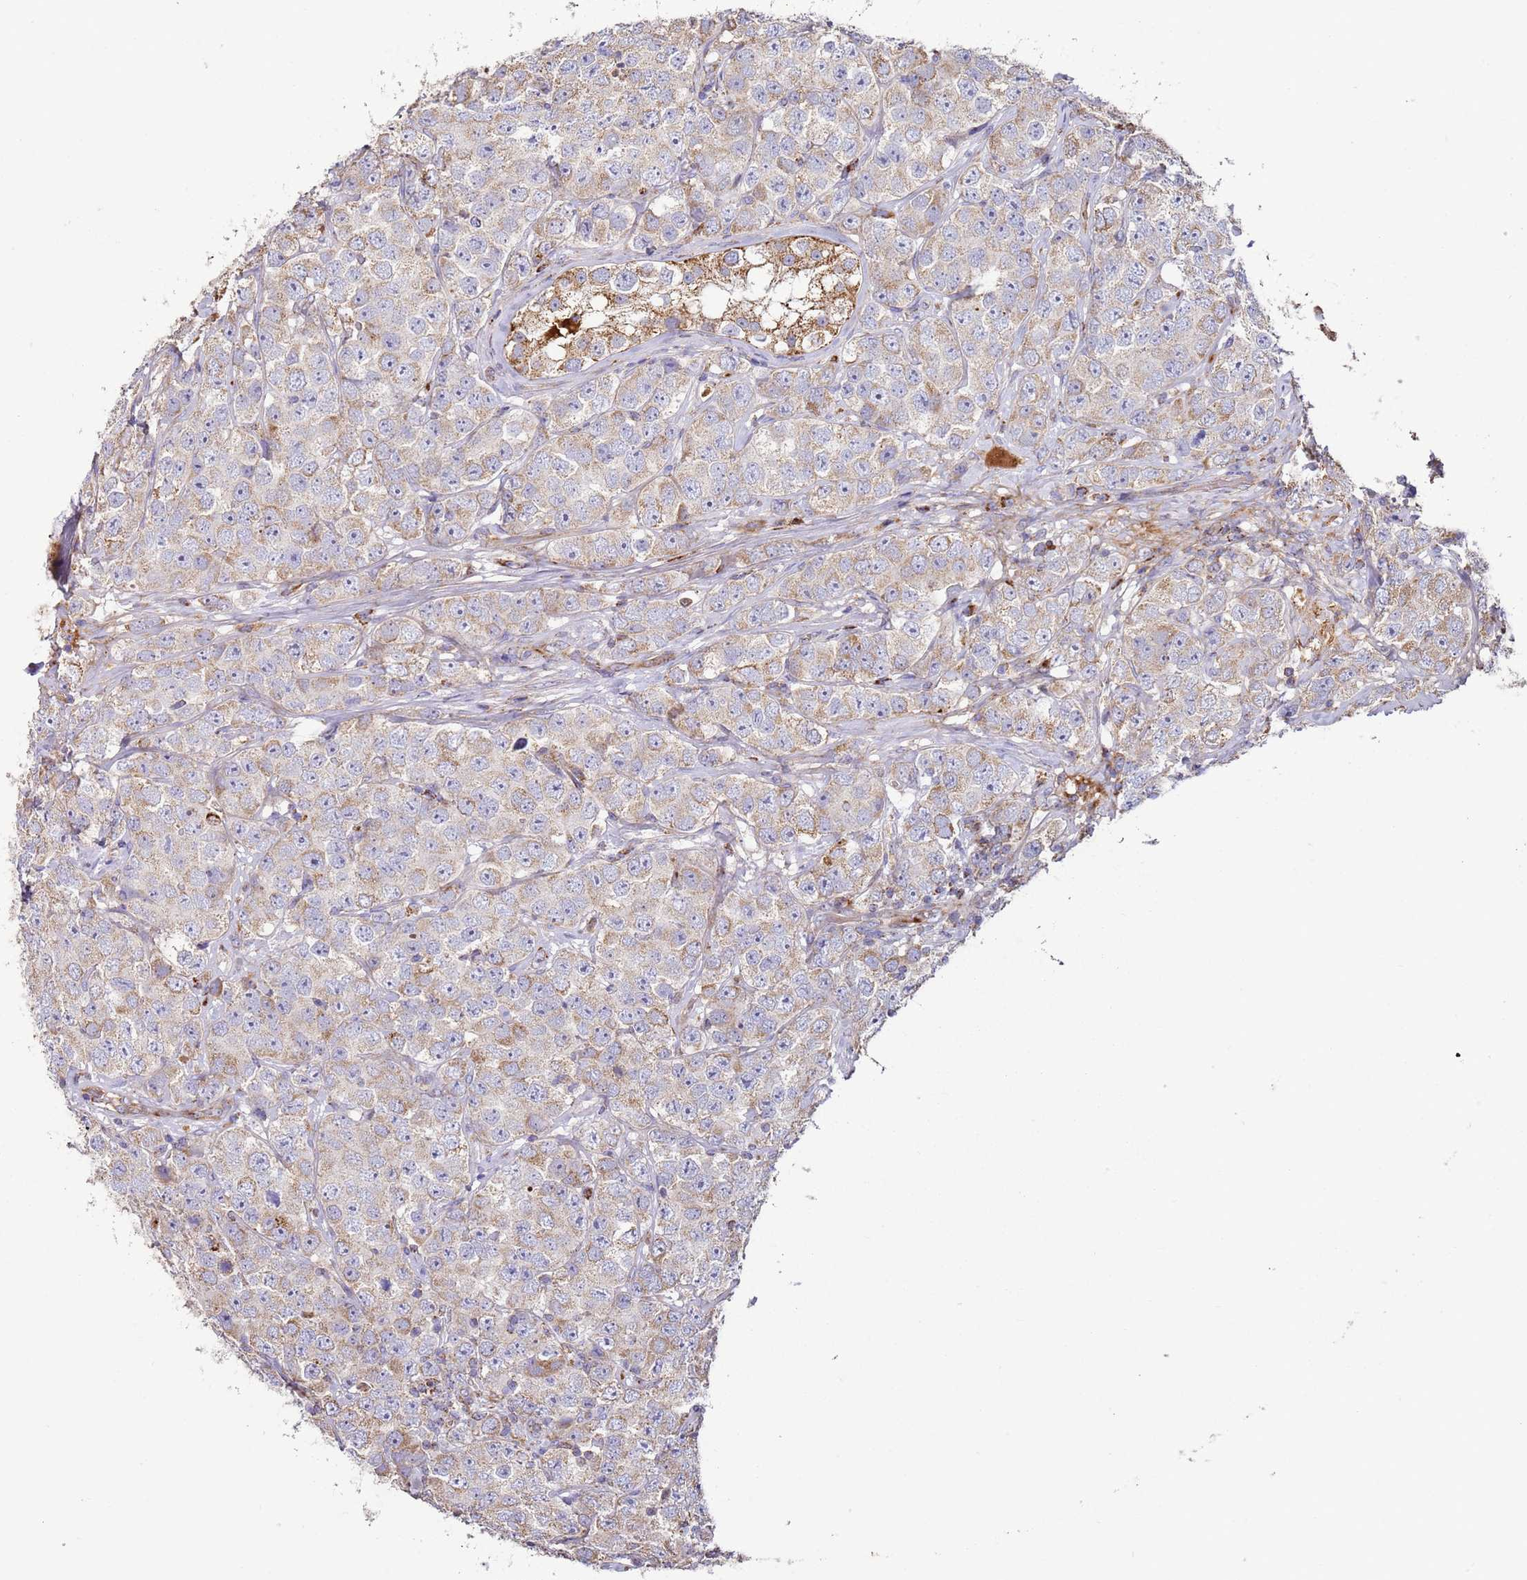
{"staining": {"intensity": "weak", "quantity": "25%-75%", "location": "cytoplasmic/membranous"}, "tissue": "testis cancer", "cell_type": "Tumor cells", "image_type": "cancer", "snomed": [{"axis": "morphology", "description": "Seminoma, NOS"}, {"axis": "topography", "description": "Testis"}], "caption": "Immunohistochemical staining of testis cancer (seminoma) exhibits low levels of weak cytoplasmic/membranous positivity in approximately 25%-75% of tumor cells. (Brightfield microscopy of DAB IHC at high magnification).", "gene": "FBXO33", "patient": {"sex": "male", "age": 28}}